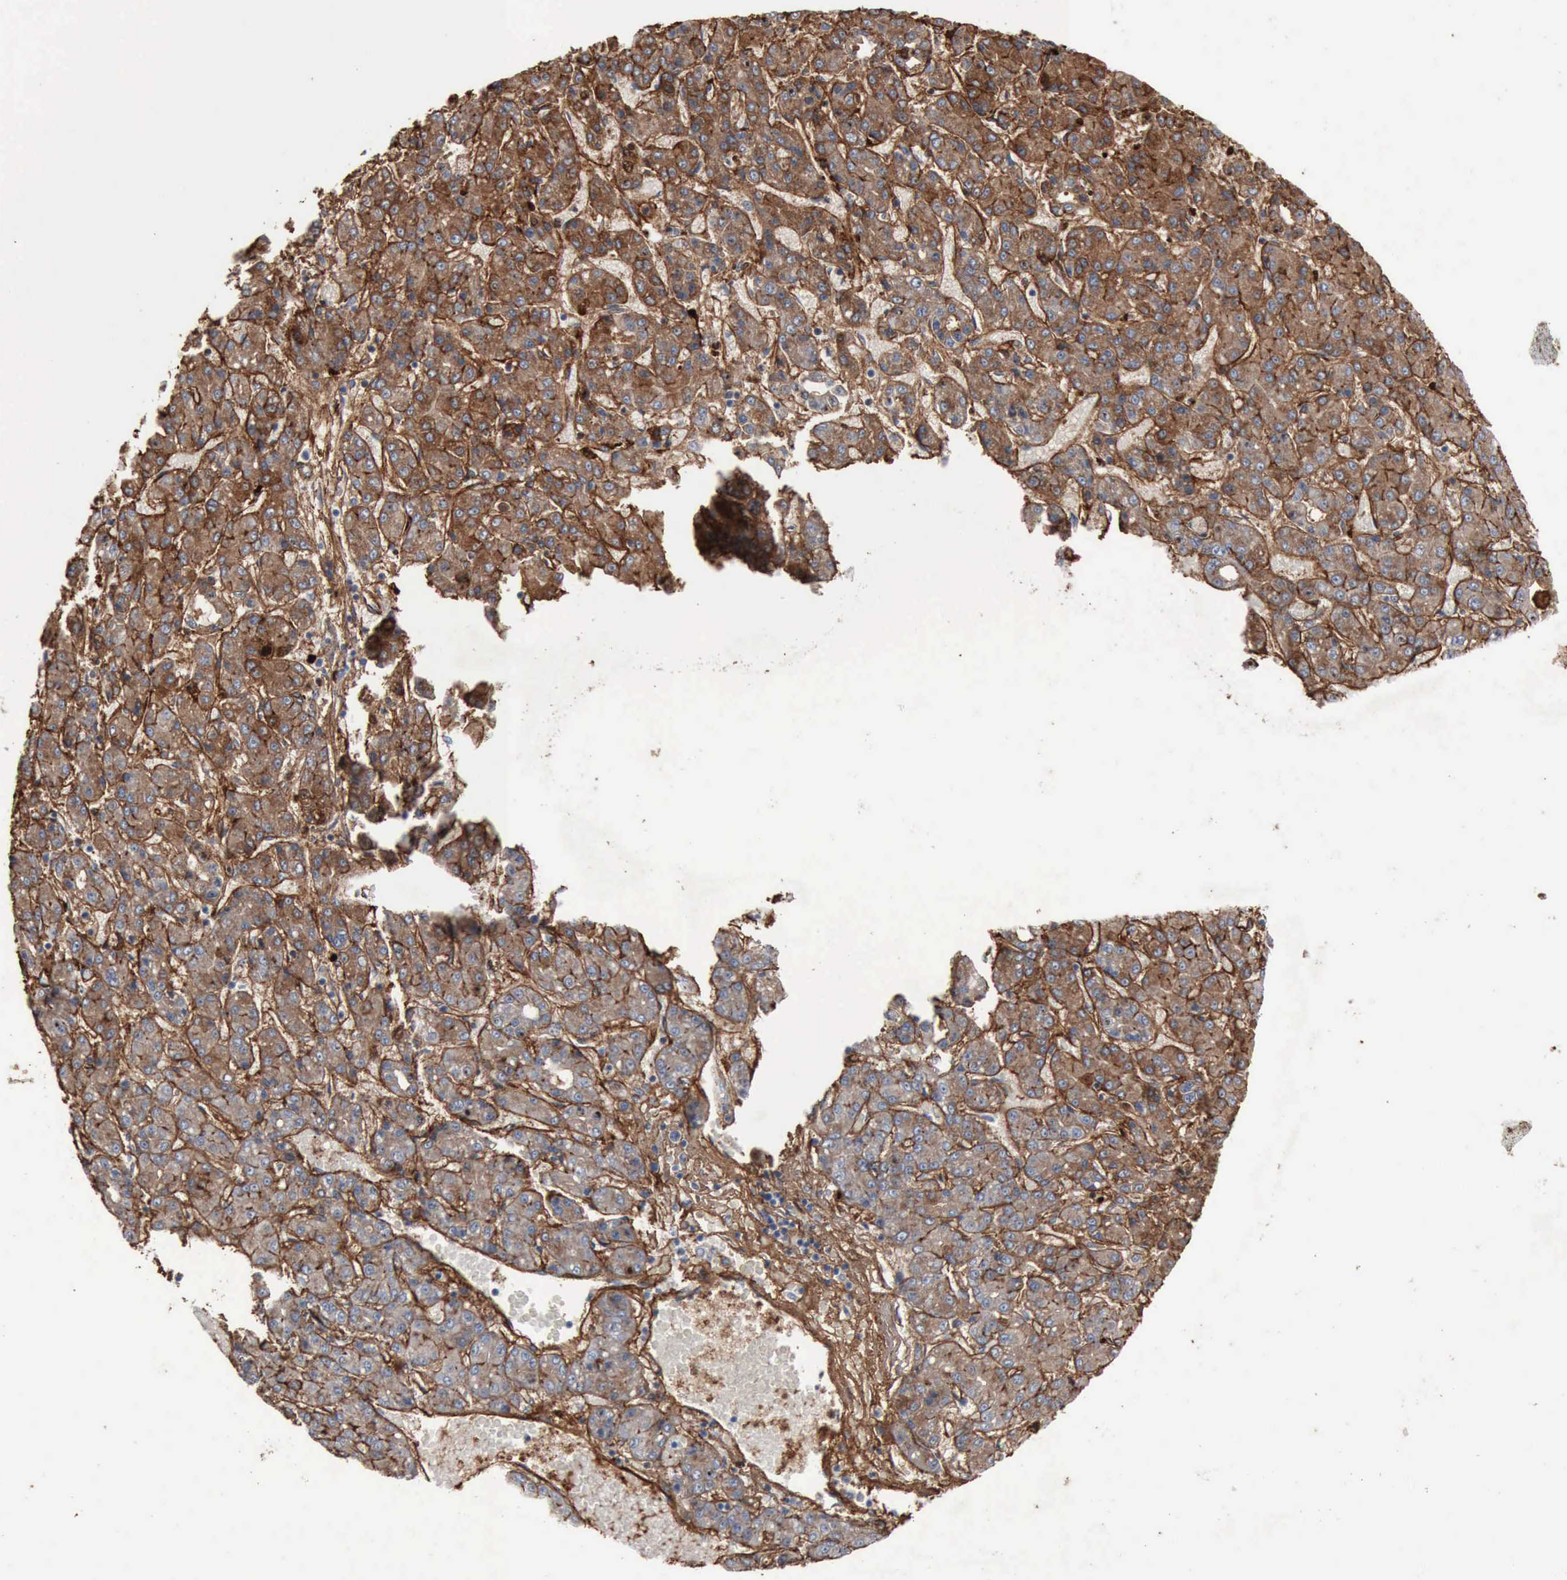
{"staining": {"intensity": "moderate", "quantity": ">75%", "location": "cytoplasmic/membranous"}, "tissue": "liver cancer", "cell_type": "Tumor cells", "image_type": "cancer", "snomed": [{"axis": "morphology", "description": "Carcinoma, Hepatocellular, NOS"}, {"axis": "topography", "description": "Liver"}], "caption": "A brown stain shows moderate cytoplasmic/membranous expression of a protein in human liver cancer tumor cells. (Brightfield microscopy of DAB IHC at high magnification).", "gene": "FN1", "patient": {"sex": "male", "age": 69}}